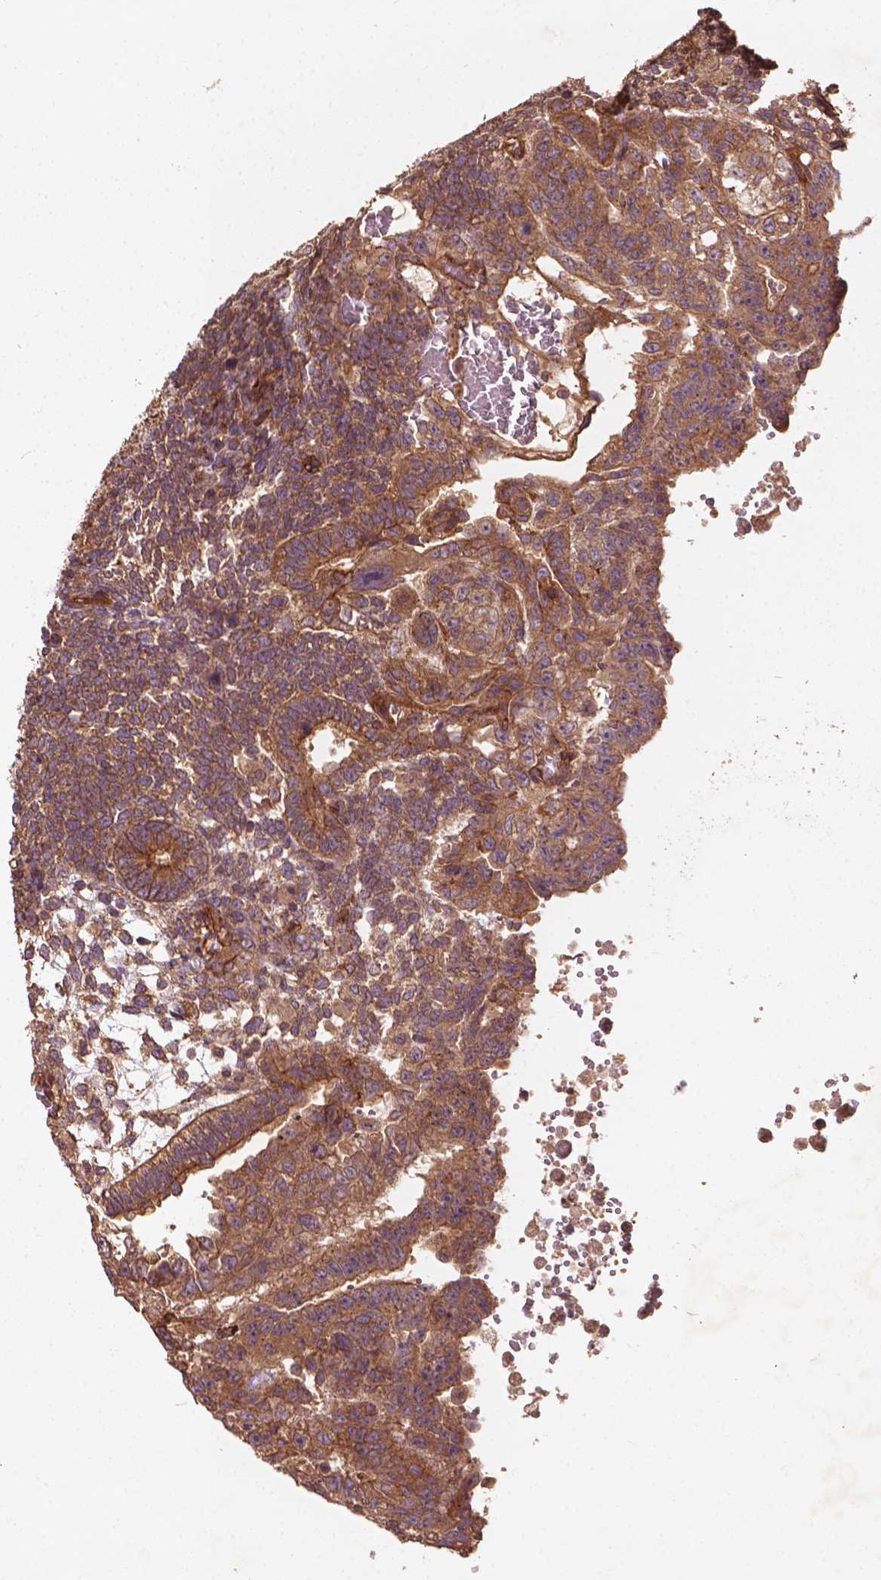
{"staining": {"intensity": "moderate", "quantity": ">75%", "location": "cytoplasmic/membranous"}, "tissue": "testis cancer", "cell_type": "Tumor cells", "image_type": "cancer", "snomed": [{"axis": "morphology", "description": "Carcinoma, Embryonal, NOS"}, {"axis": "topography", "description": "Testis"}], "caption": "Immunohistochemistry (DAB (3,3'-diaminobenzidine)) staining of human testis cancer (embryonal carcinoma) reveals moderate cytoplasmic/membranous protein positivity in approximately >75% of tumor cells.", "gene": "UBXN2A", "patient": {"sex": "male", "age": 24}}